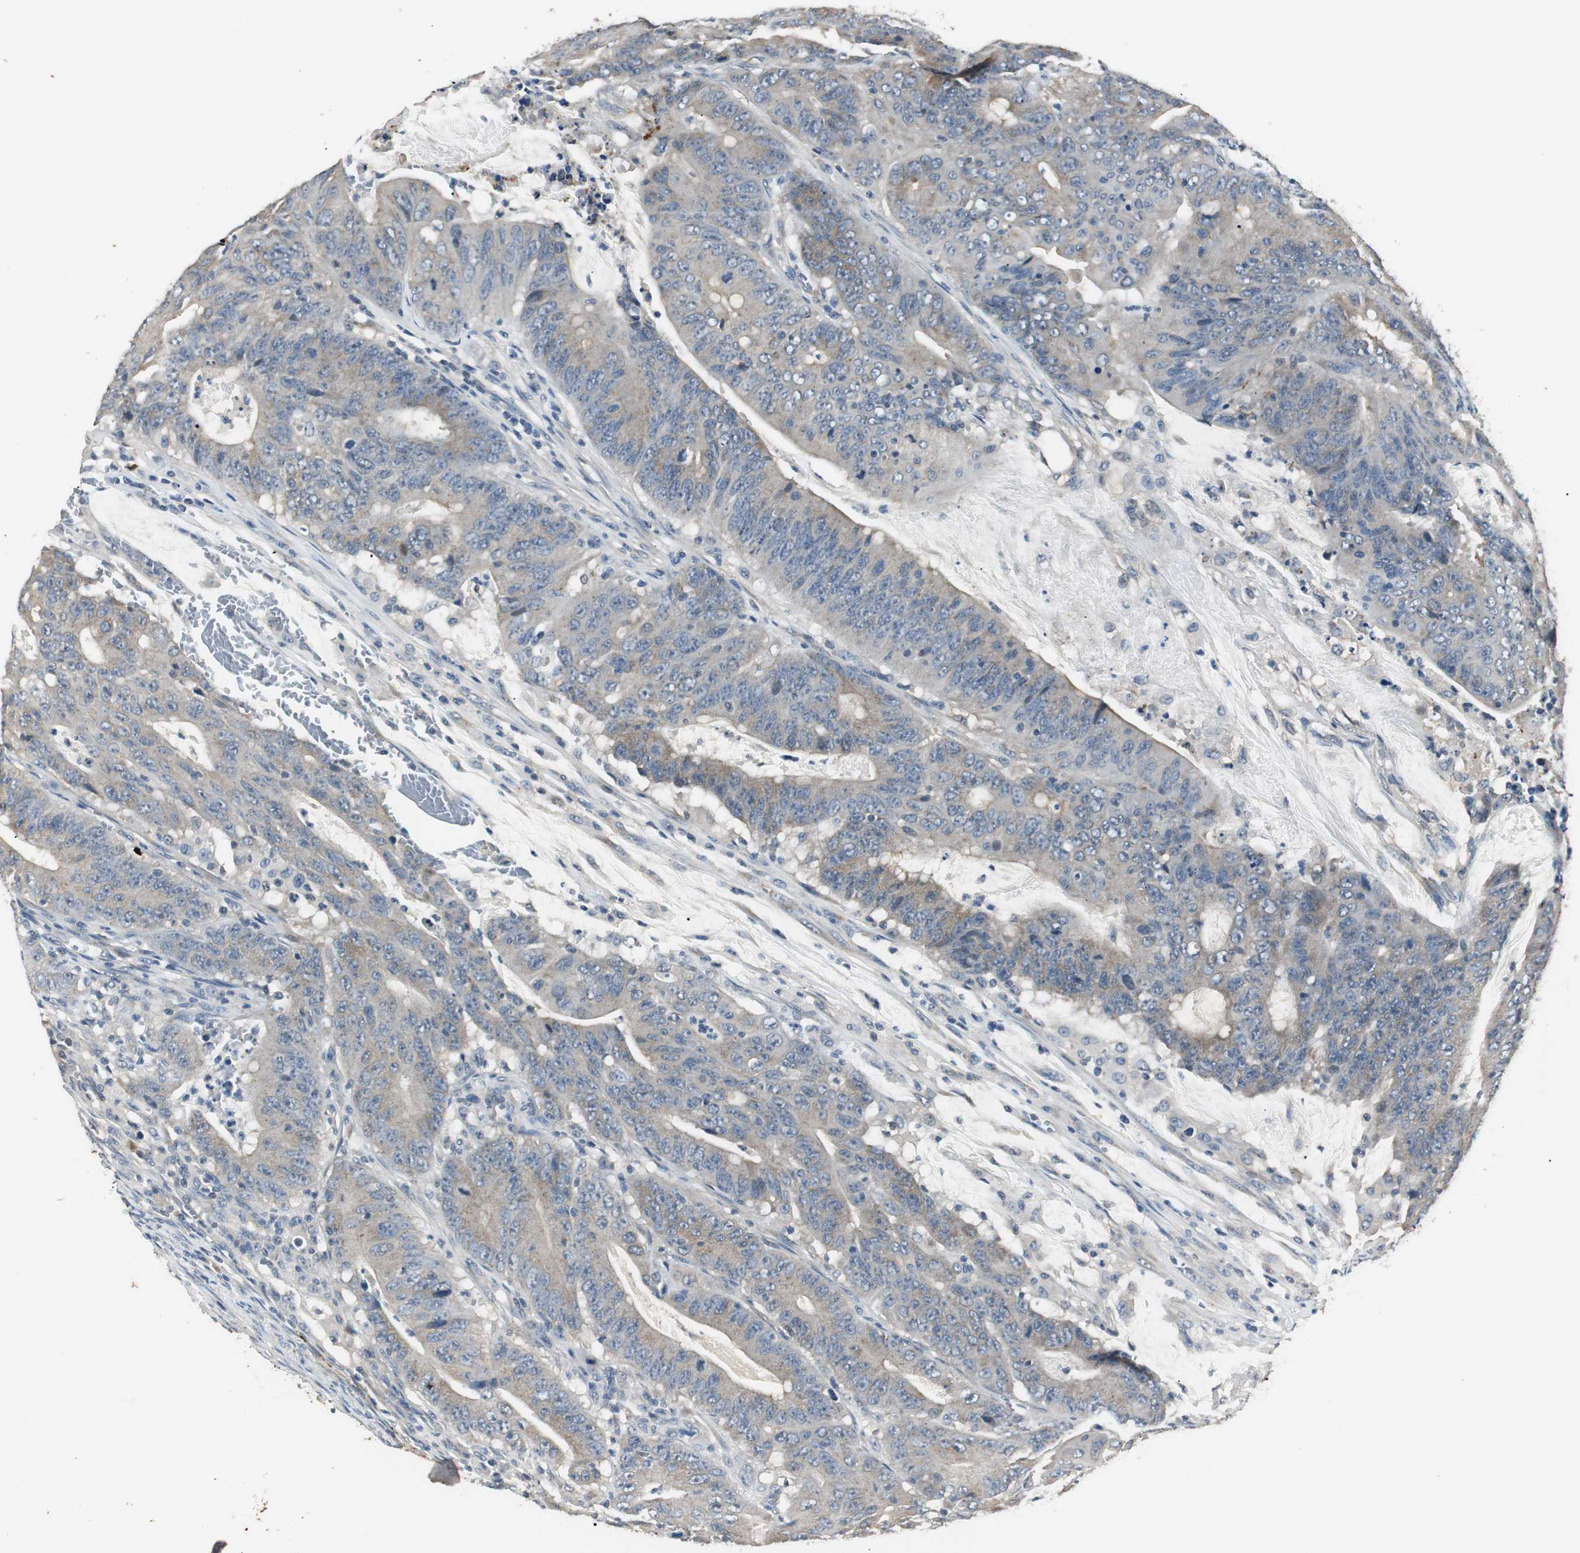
{"staining": {"intensity": "weak", "quantity": "25%-75%", "location": "cytoplasmic/membranous"}, "tissue": "colorectal cancer", "cell_type": "Tumor cells", "image_type": "cancer", "snomed": [{"axis": "morphology", "description": "Adenocarcinoma, NOS"}, {"axis": "topography", "description": "Colon"}], "caption": "Protein staining of colorectal adenocarcinoma tissue displays weak cytoplasmic/membranous expression in about 25%-75% of tumor cells.", "gene": "PTPRN2", "patient": {"sex": "male", "age": 45}}